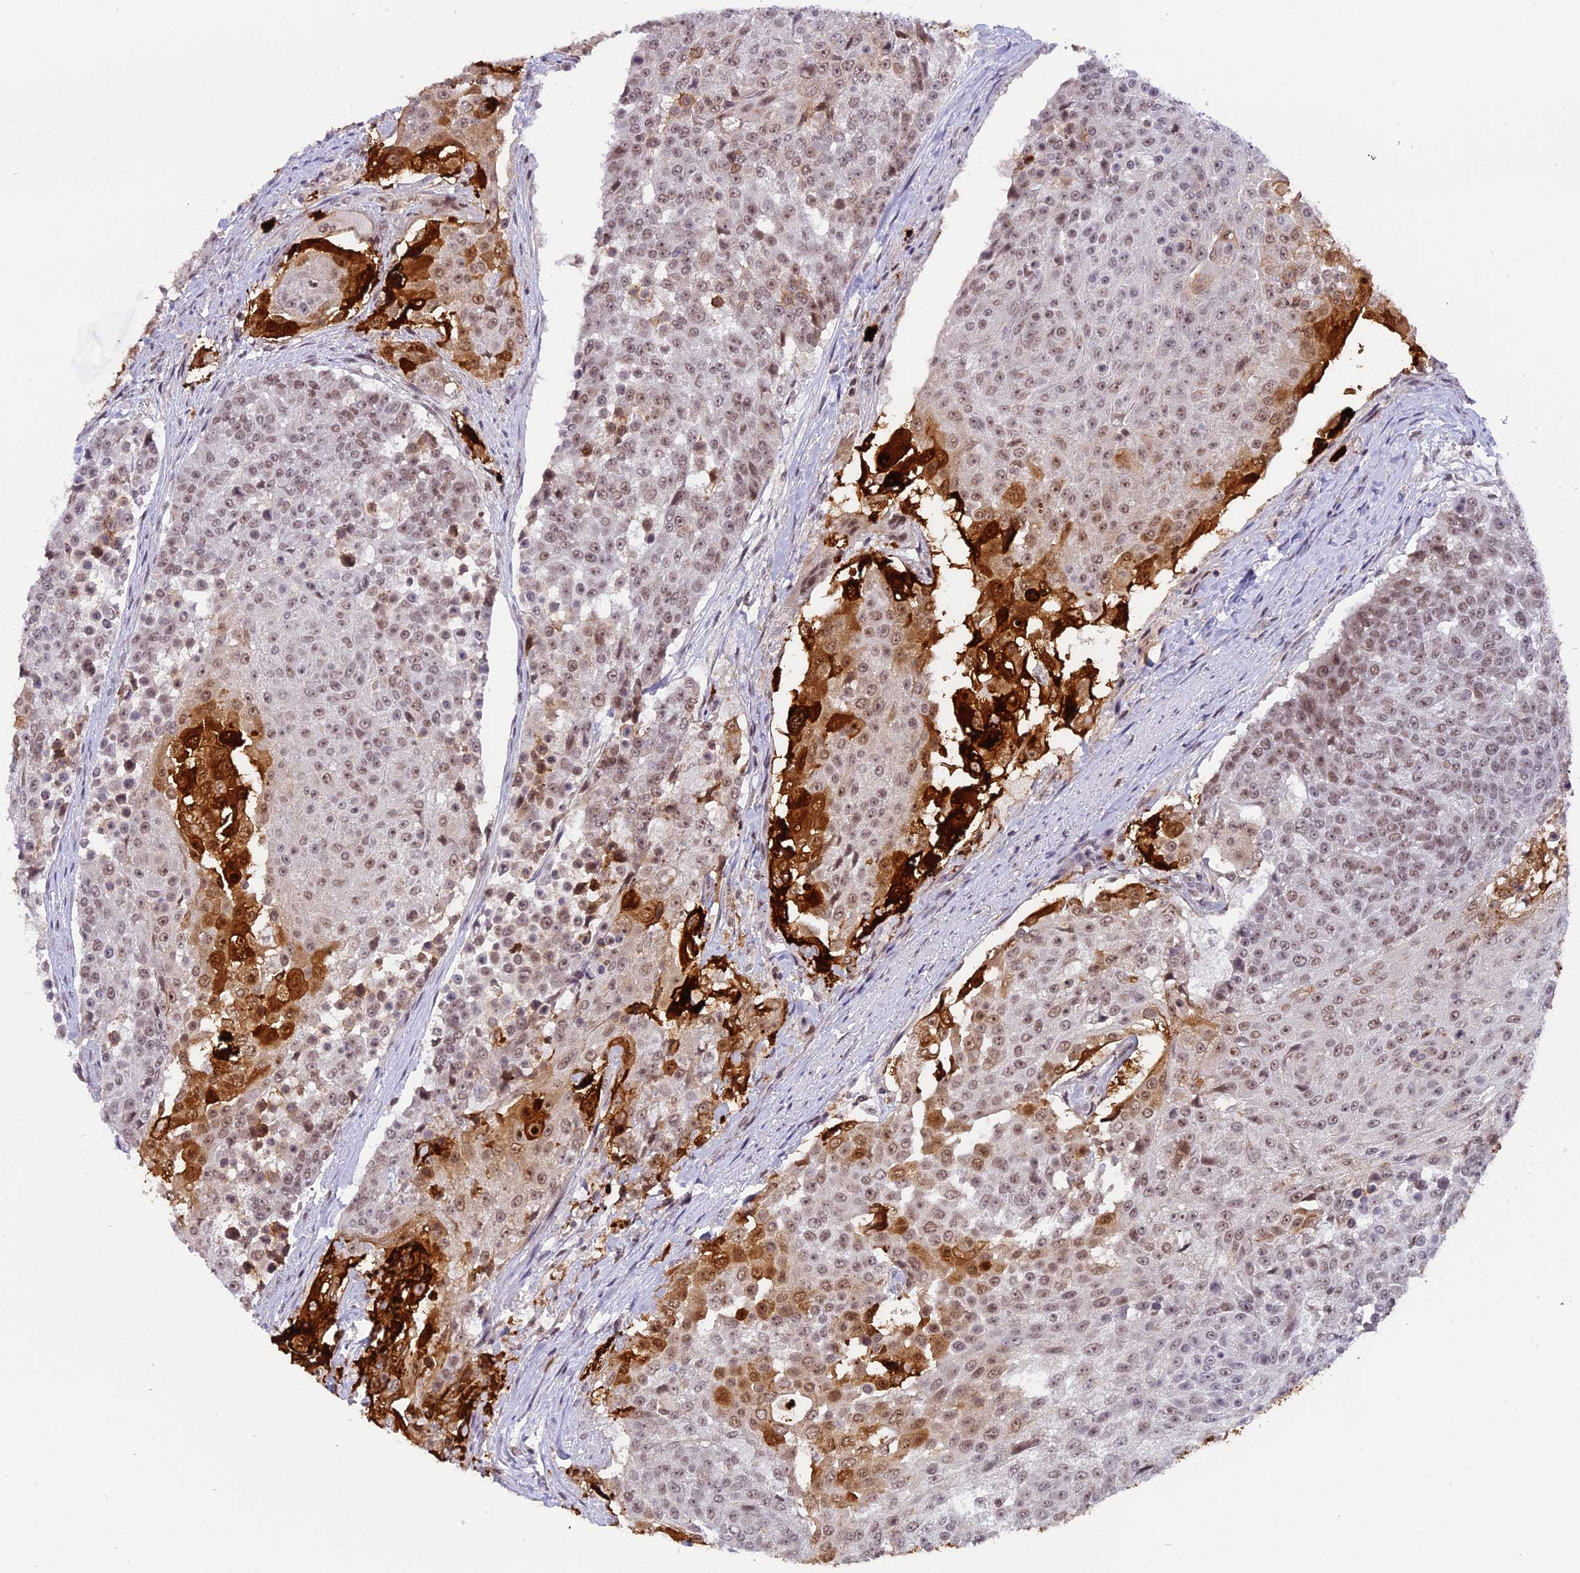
{"staining": {"intensity": "moderate", "quantity": ">75%", "location": "cytoplasmic/membranous,nuclear"}, "tissue": "urothelial cancer", "cell_type": "Tumor cells", "image_type": "cancer", "snomed": [{"axis": "morphology", "description": "Urothelial carcinoma, High grade"}, {"axis": "topography", "description": "Urinary bladder"}], "caption": "This is an image of IHC staining of high-grade urothelial carcinoma, which shows moderate positivity in the cytoplasmic/membranous and nuclear of tumor cells.", "gene": "TADA3", "patient": {"sex": "female", "age": 63}}